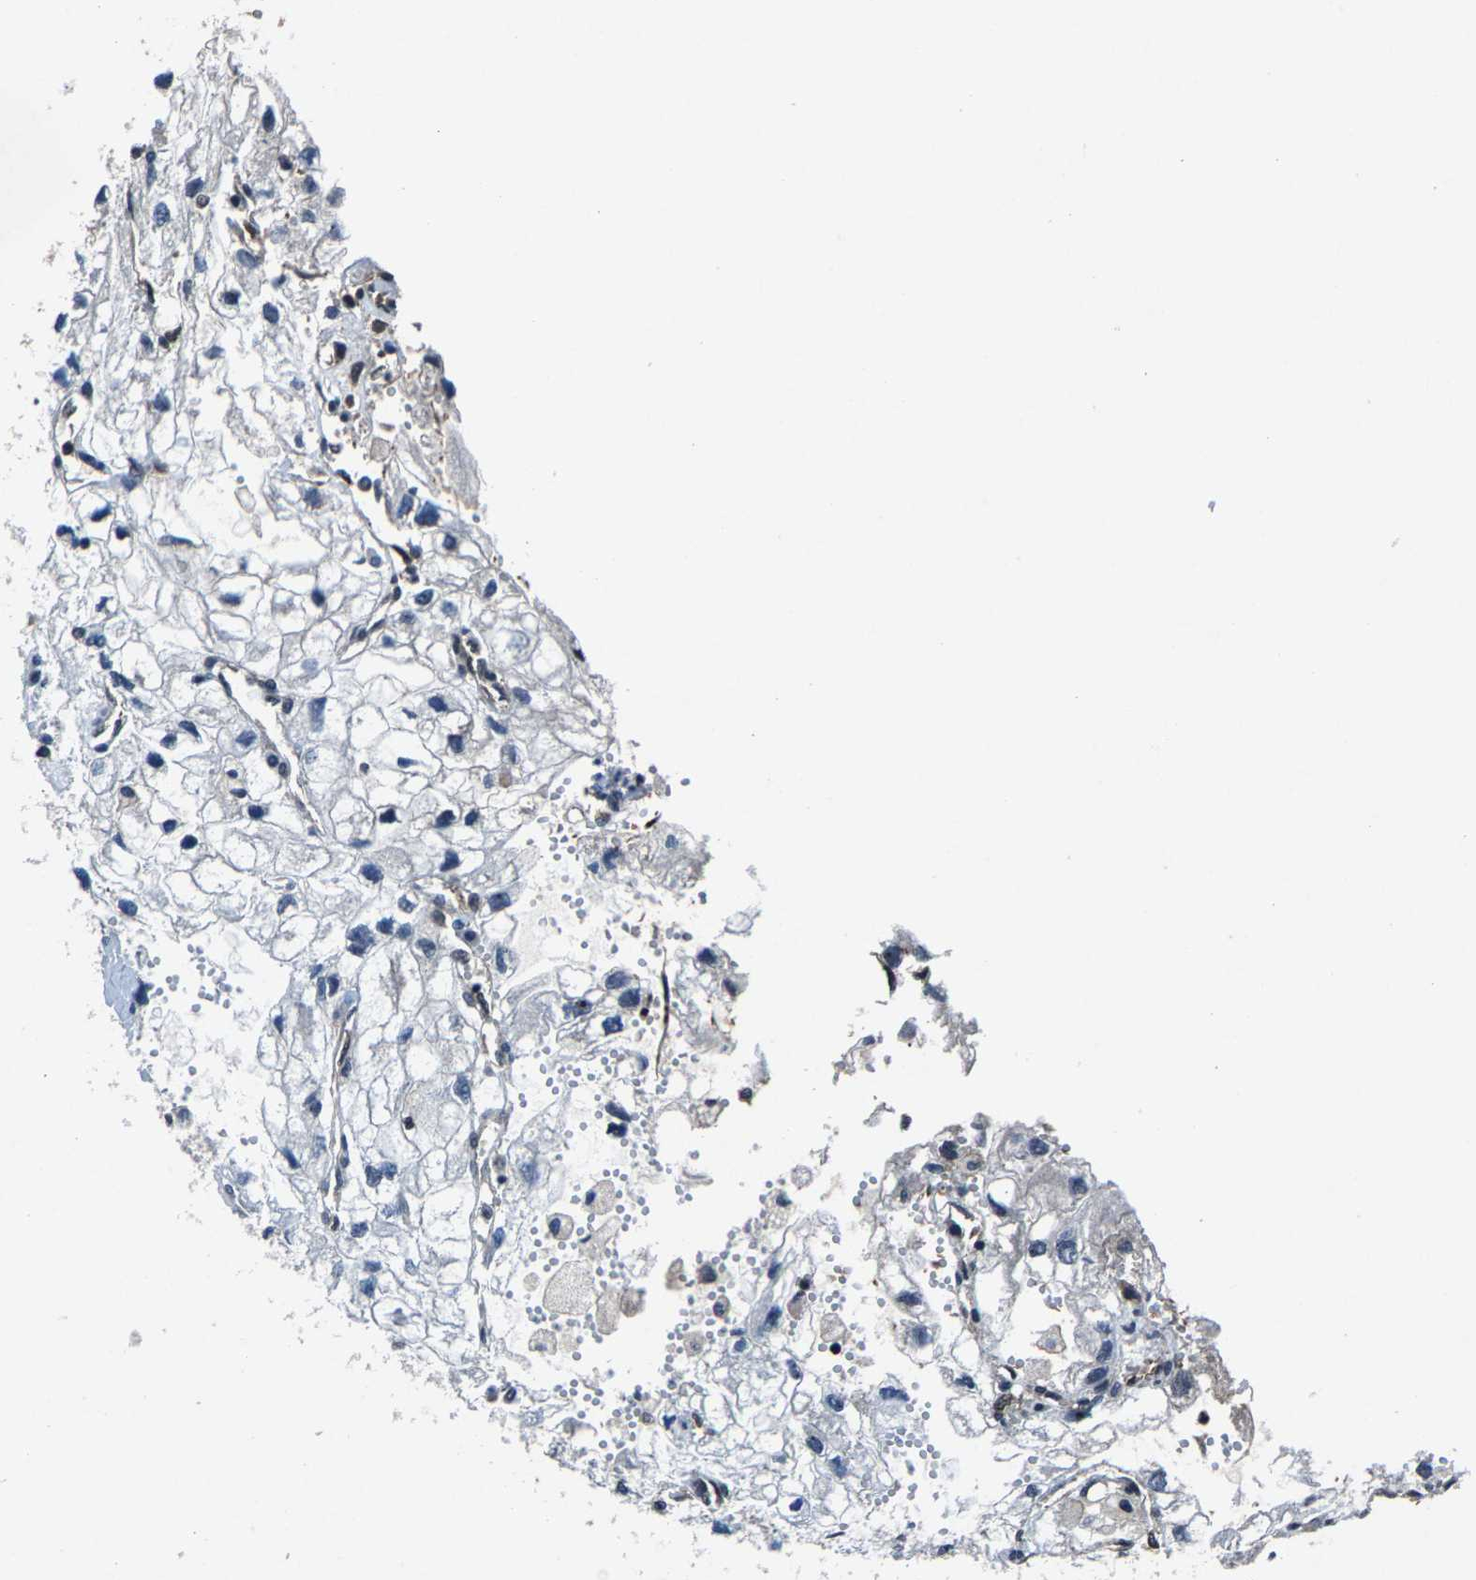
{"staining": {"intensity": "negative", "quantity": "none", "location": "none"}, "tissue": "renal cancer", "cell_type": "Tumor cells", "image_type": "cancer", "snomed": [{"axis": "morphology", "description": "Adenocarcinoma, NOS"}, {"axis": "topography", "description": "Kidney"}], "caption": "An immunohistochemistry micrograph of renal cancer is shown. There is no staining in tumor cells of renal cancer.", "gene": "ATXN3", "patient": {"sex": "female", "age": 70}}